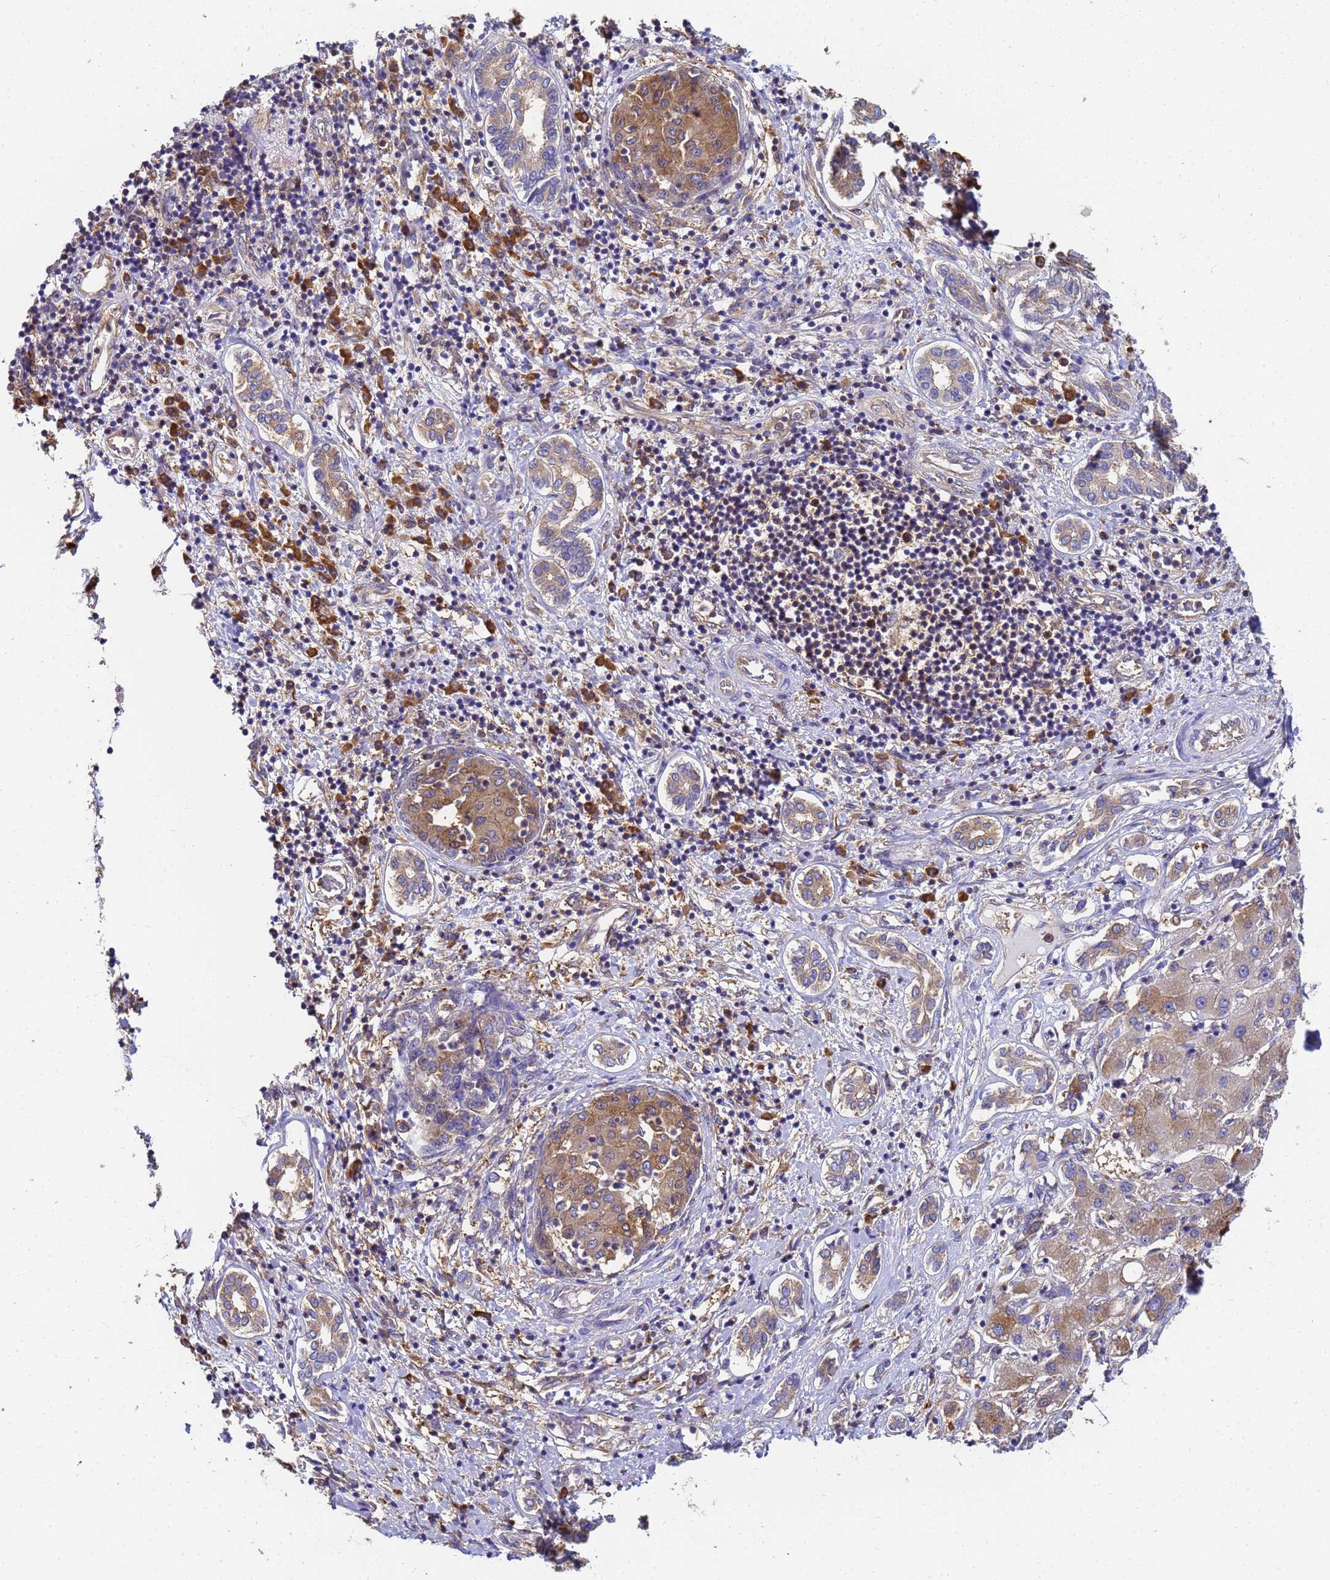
{"staining": {"intensity": "weak", "quantity": ">75%", "location": "cytoplasmic/membranous"}, "tissue": "liver cancer", "cell_type": "Tumor cells", "image_type": "cancer", "snomed": [{"axis": "morphology", "description": "Carcinoma, Hepatocellular, NOS"}, {"axis": "topography", "description": "Liver"}], "caption": "Liver cancer (hepatocellular carcinoma) tissue reveals weak cytoplasmic/membranous positivity in approximately >75% of tumor cells", "gene": "NME1-NME2", "patient": {"sex": "male", "age": 65}}